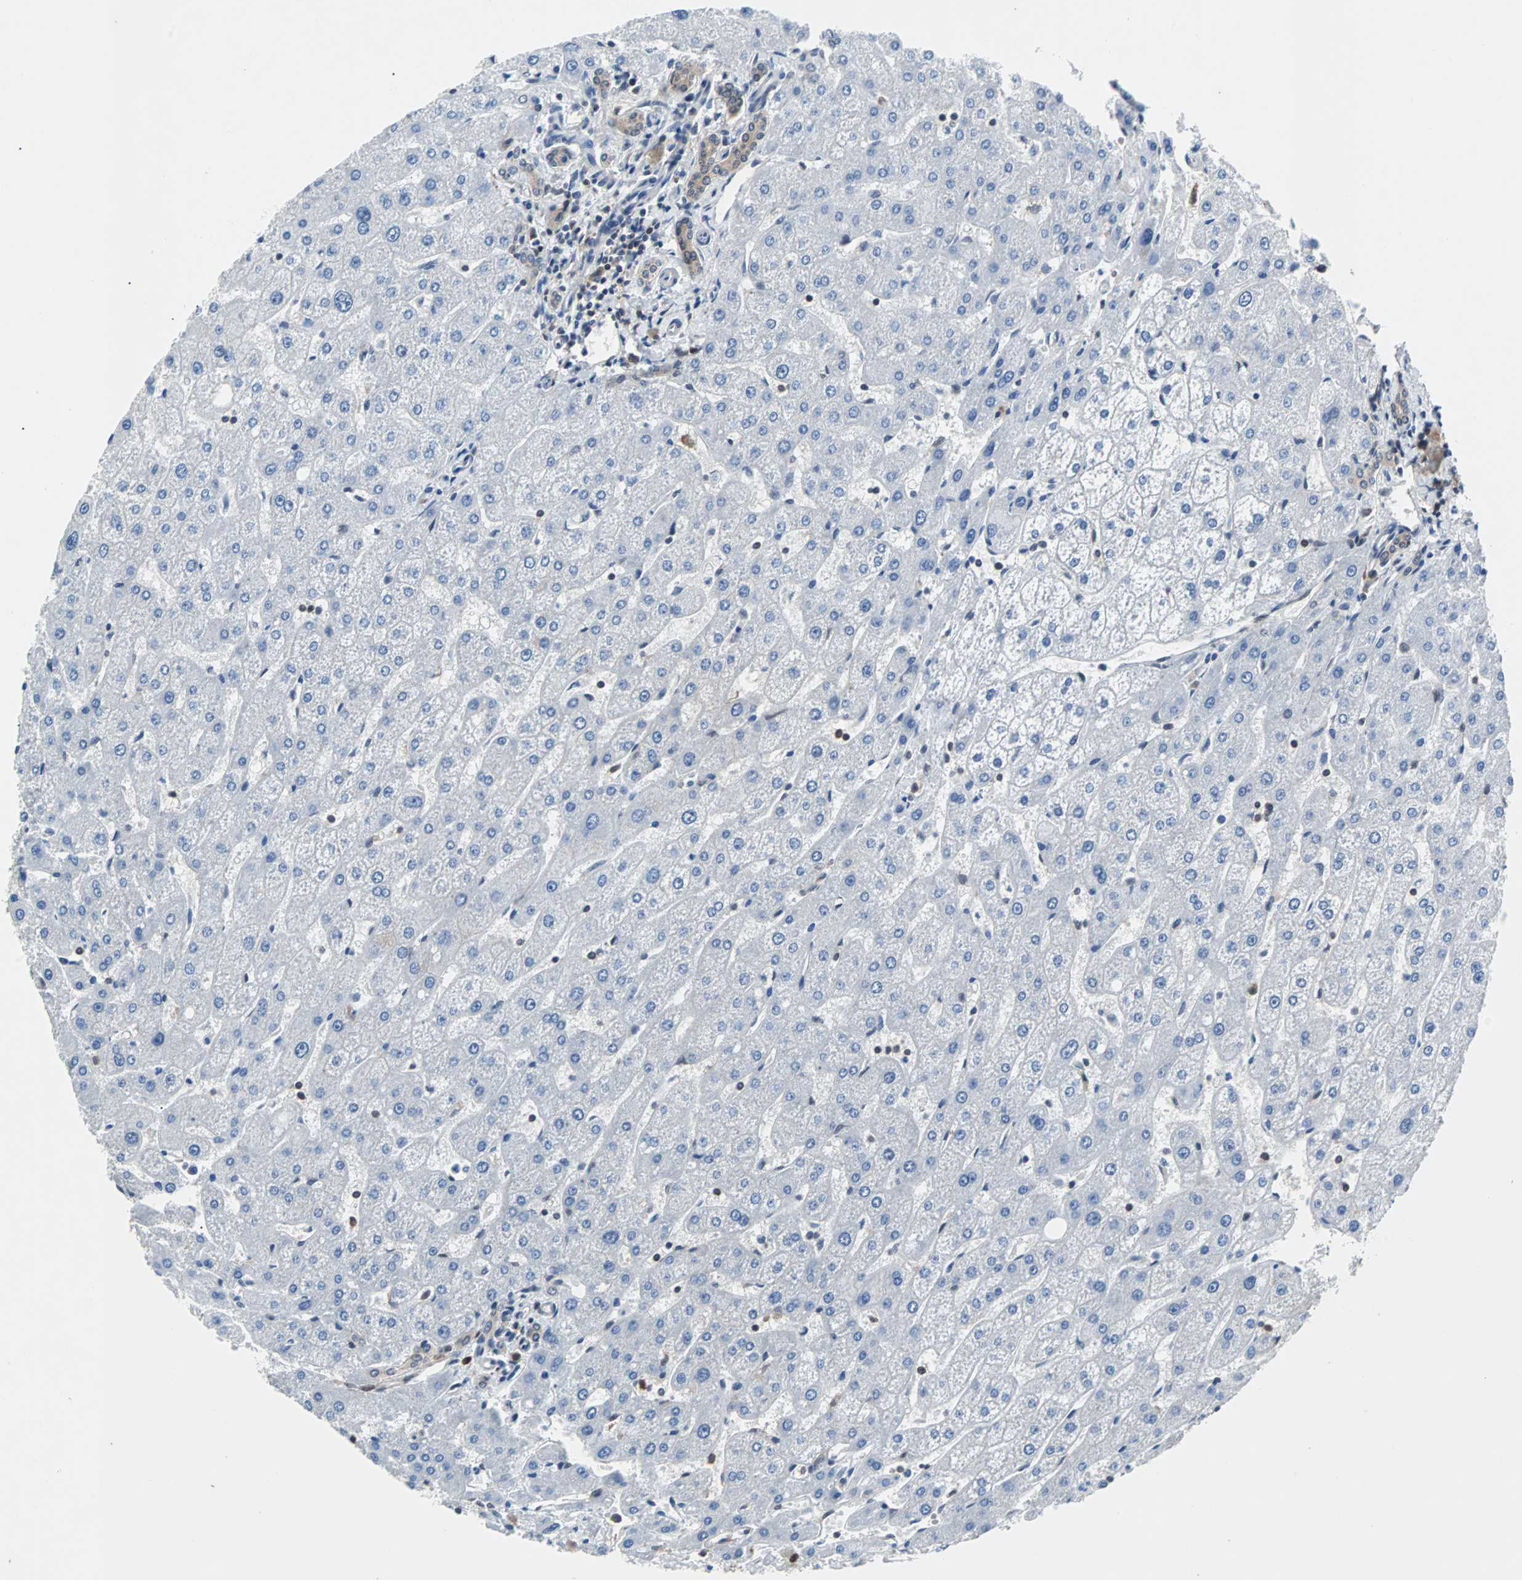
{"staining": {"intensity": "weak", "quantity": ">75%", "location": "cytoplasmic/membranous"}, "tissue": "liver", "cell_type": "Cholangiocytes", "image_type": "normal", "snomed": [{"axis": "morphology", "description": "Normal tissue, NOS"}, {"axis": "topography", "description": "Liver"}], "caption": "DAB (3,3'-diaminobenzidine) immunohistochemical staining of benign liver shows weak cytoplasmic/membranous protein staining in about >75% of cholangiocytes.", "gene": "MAP2K6", "patient": {"sex": "male", "age": 67}}